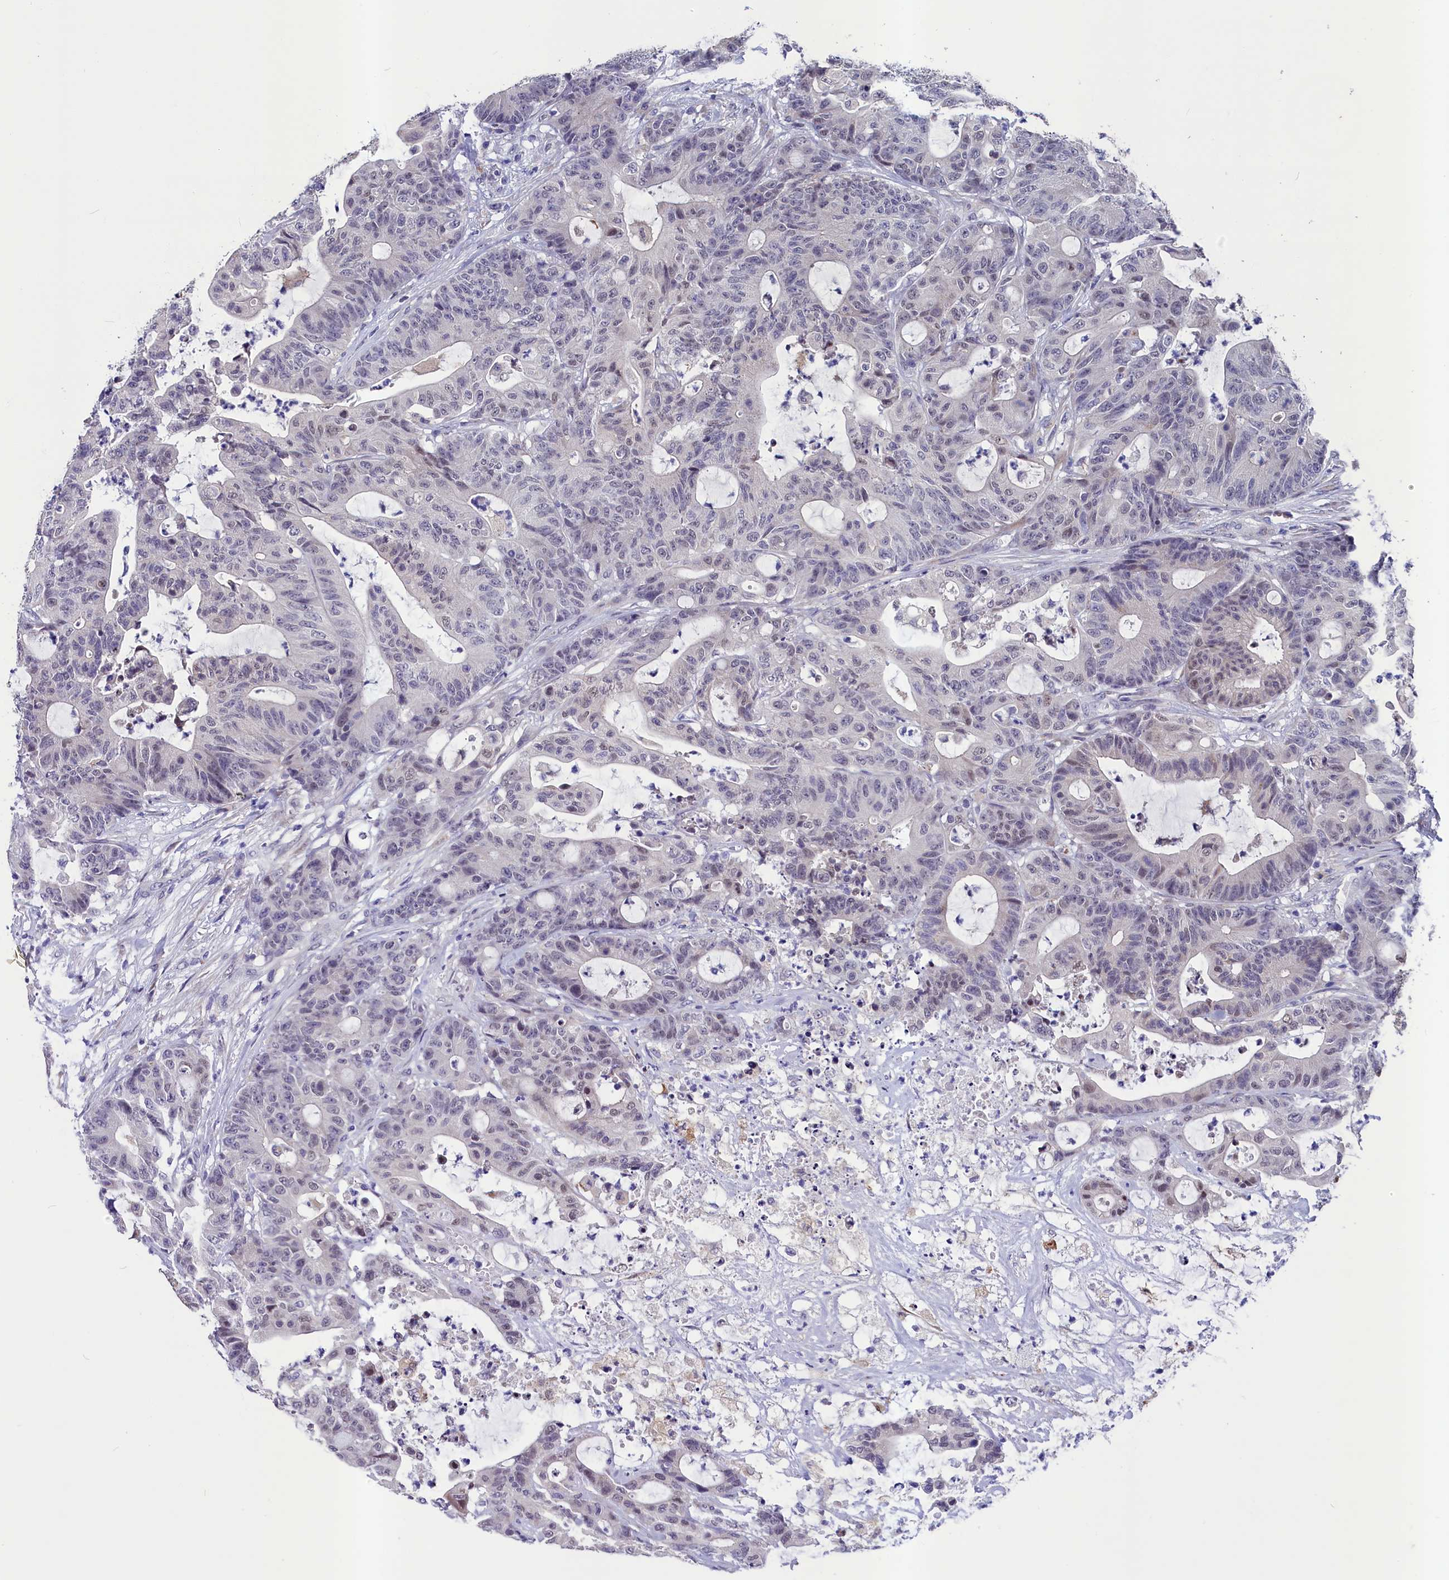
{"staining": {"intensity": "negative", "quantity": "none", "location": "none"}, "tissue": "colorectal cancer", "cell_type": "Tumor cells", "image_type": "cancer", "snomed": [{"axis": "morphology", "description": "Adenocarcinoma, NOS"}, {"axis": "topography", "description": "Colon"}], "caption": "A high-resolution image shows immunohistochemistry (IHC) staining of colorectal cancer, which demonstrates no significant positivity in tumor cells.", "gene": "SCD5", "patient": {"sex": "female", "age": 84}}